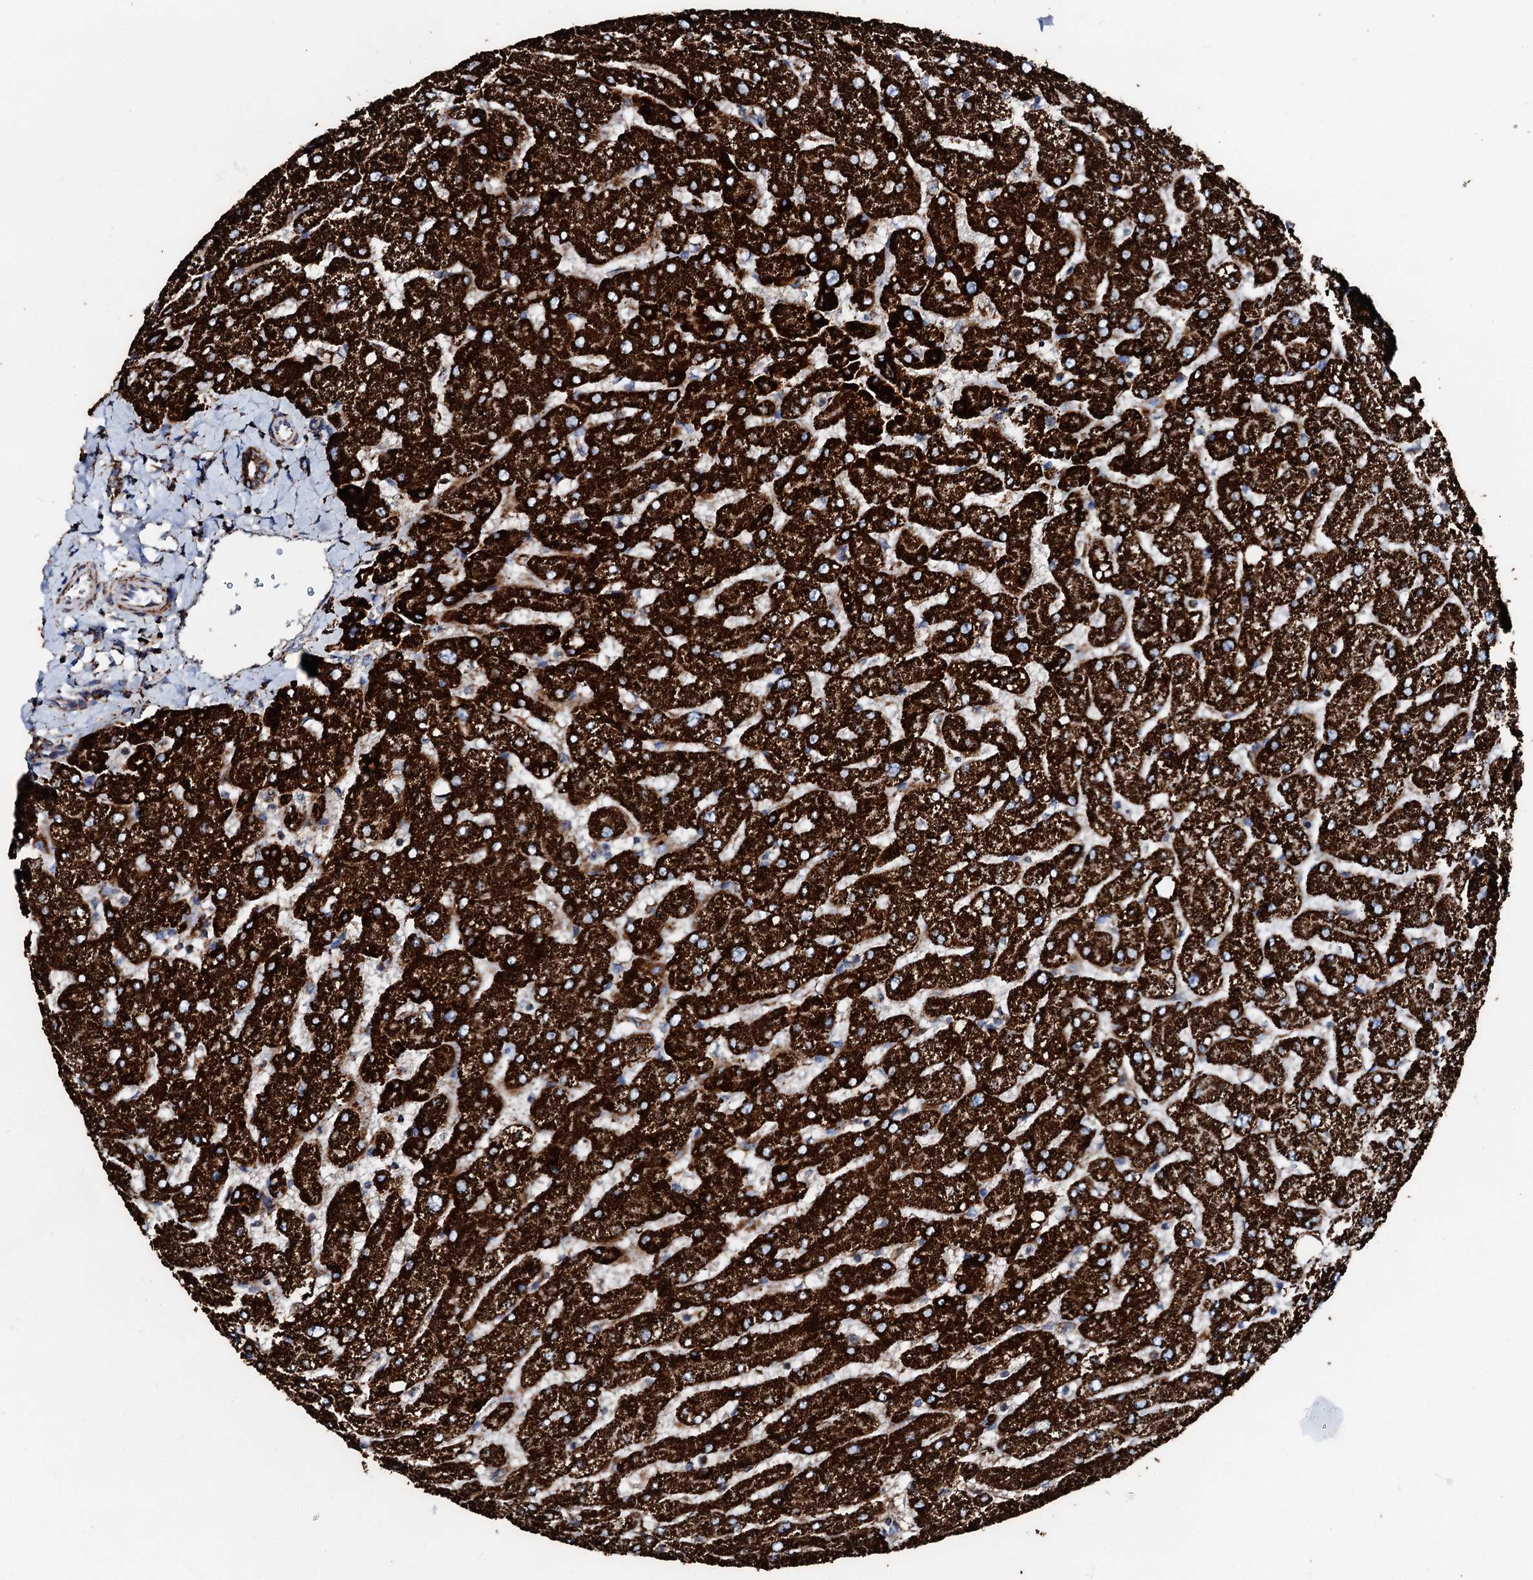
{"staining": {"intensity": "strong", "quantity": ">75%", "location": "cytoplasmic/membranous"}, "tissue": "liver", "cell_type": "Cholangiocytes", "image_type": "normal", "snomed": [{"axis": "morphology", "description": "Normal tissue, NOS"}, {"axis": "topography", "description": "Liver"}], "caption": "Protein staining exhibits strong cytoplasmic/membranous expression in approximately >75% of cholangiocytes in unremarkable liver.", "gene": "HADH", "patient": {"sex": "male", "age": 55}}